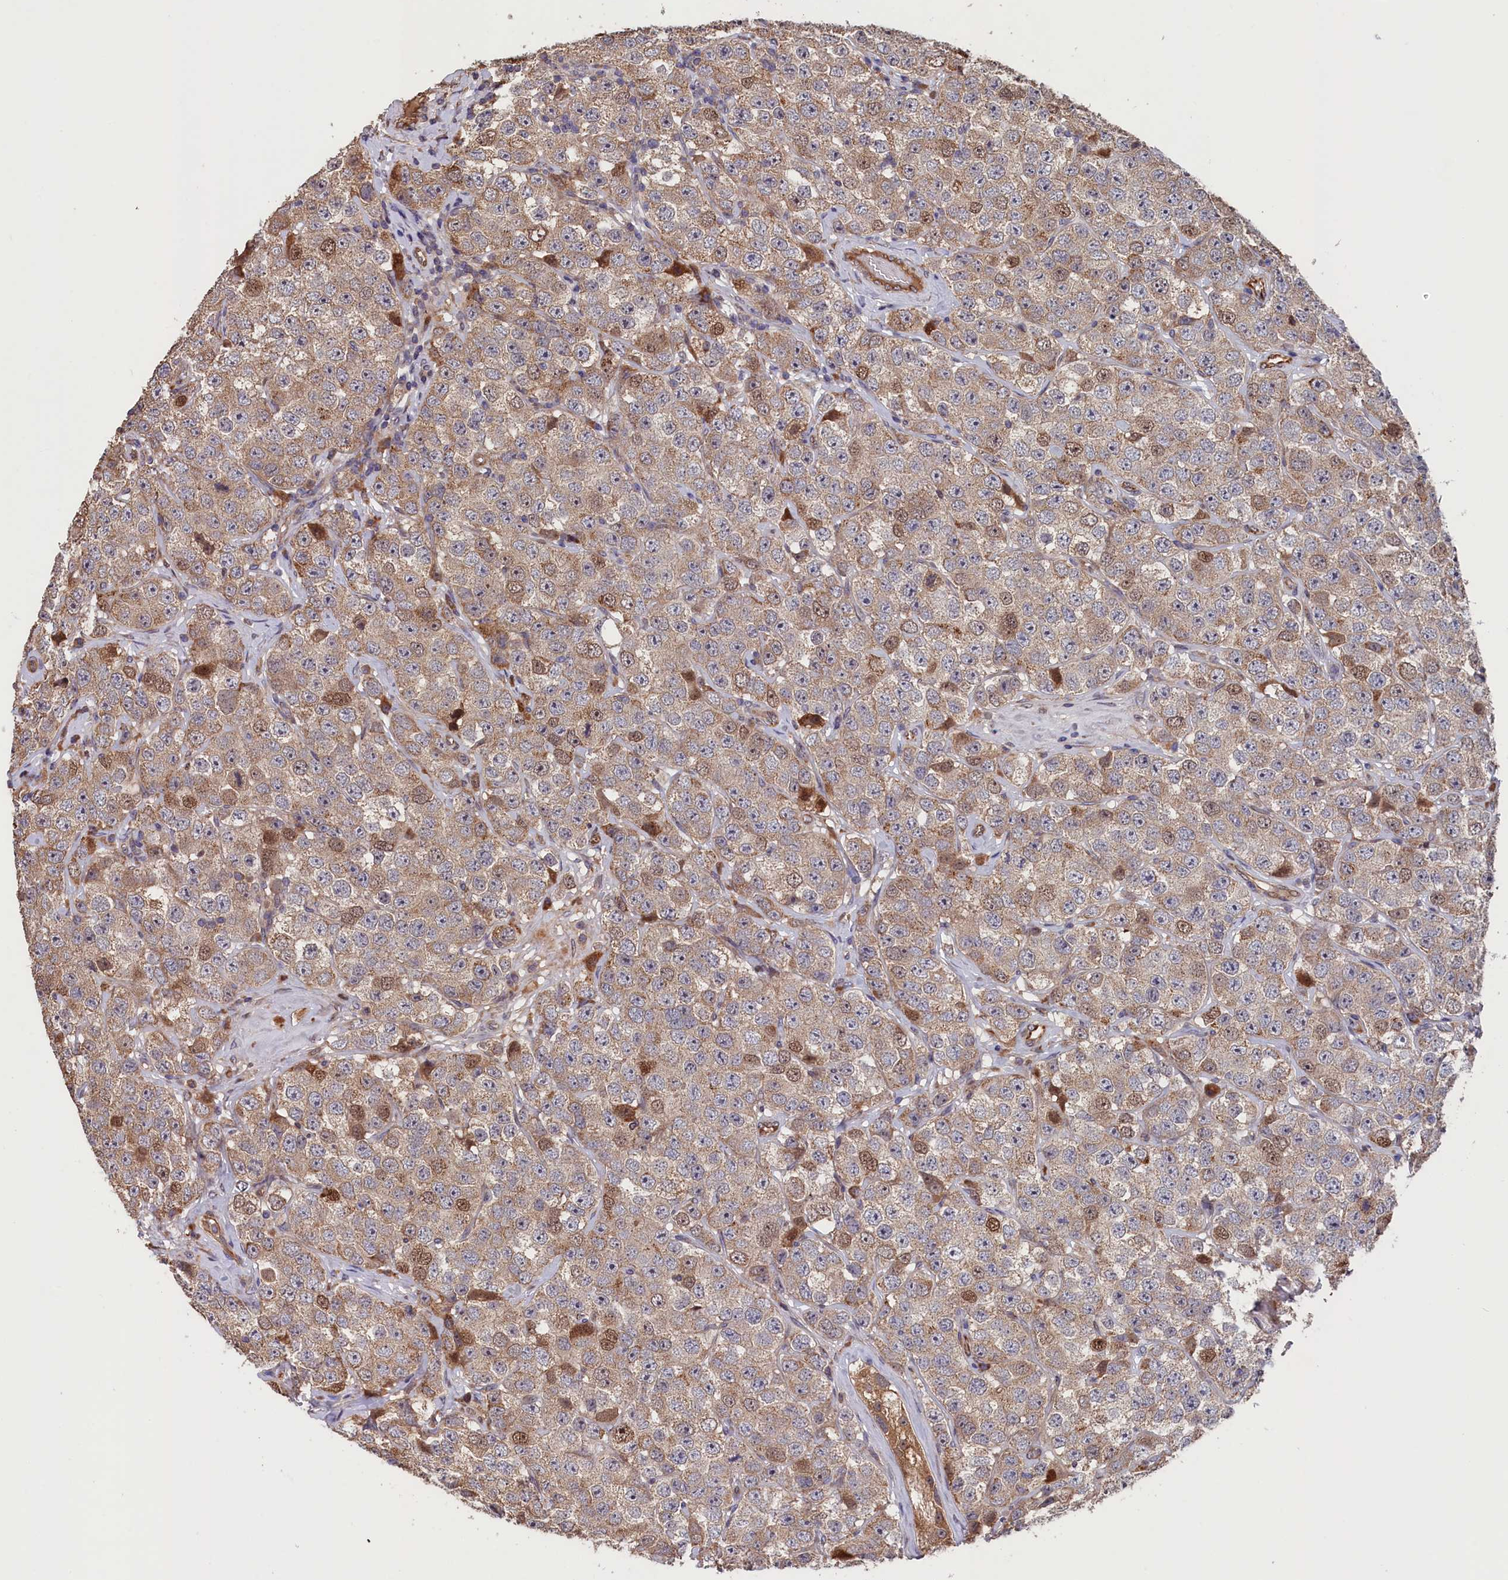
{"staining": {"intensity": "weak", "quantity": ">75%", "location": "cytoplasmic/membranous"}, "tissue": "testis cancer", "cell_type": "Tumor cells", "image_type": "cancer", "snomed": [{"axis": "morphology", "description": "Seminoma, NOS"}, {"axis": "topography", "description": "Testis"}], "caption": "Seminoma (testis) stained with a protein marker exhibits weak staining in tumor cells.", "gene": "GREB1L", "patient": {"sex": "male", "age": 28}}